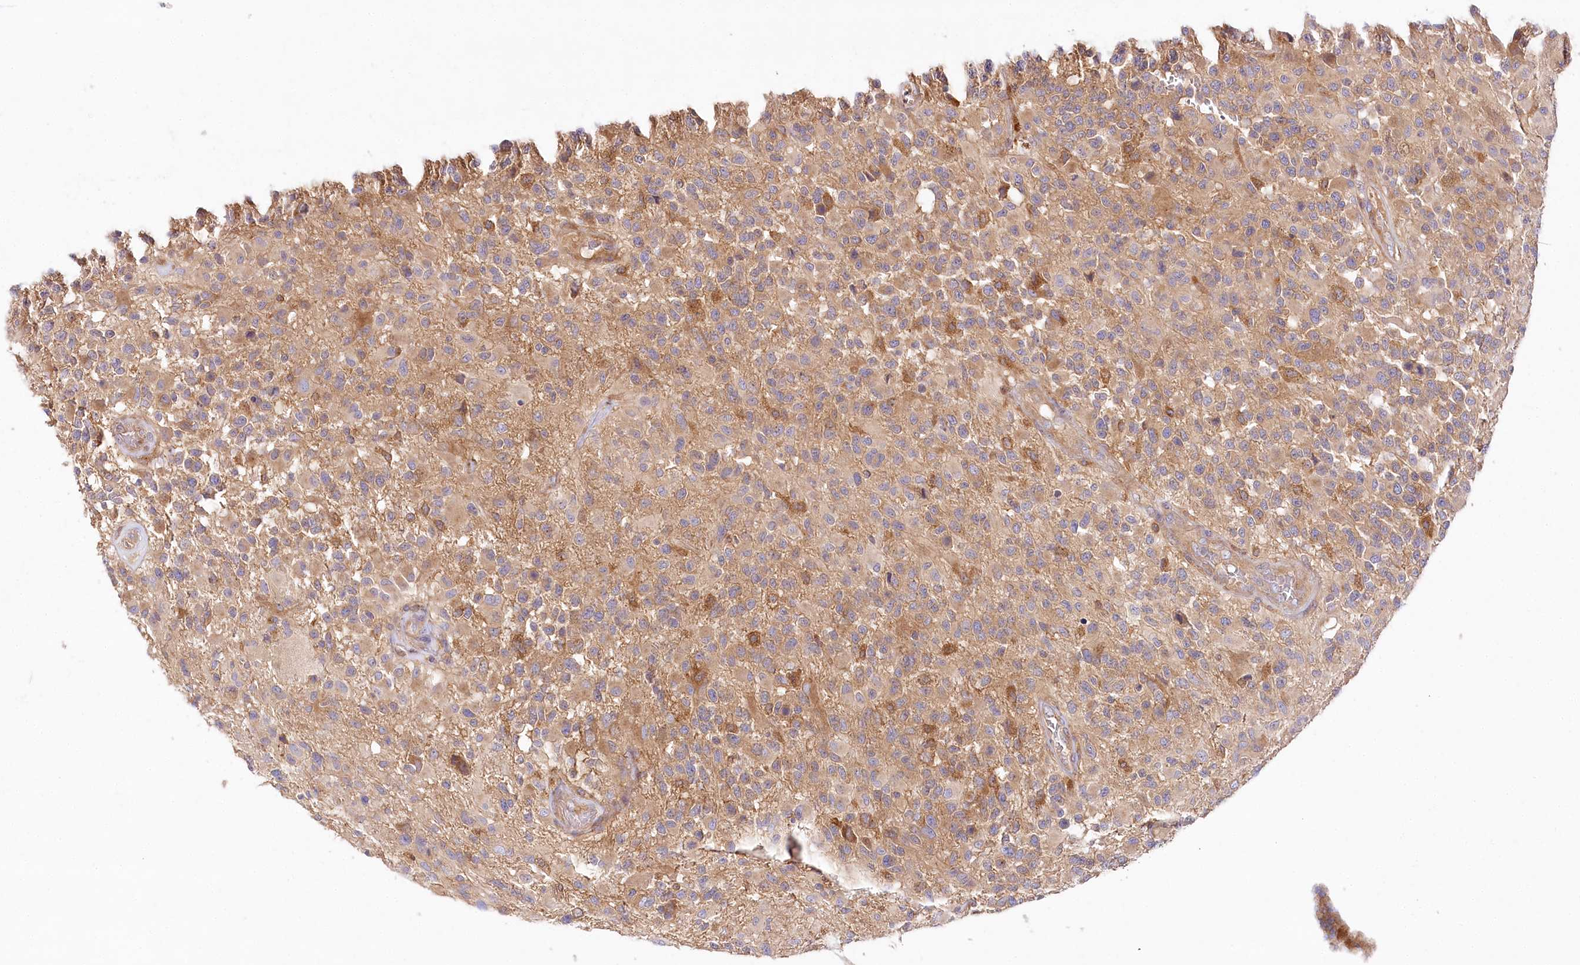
{"staining": {"intensity": "weak", "quantity": "<25%", "location": "cytoplasmic/membranous"}, "tissue": "glioma", "cell_type": "Tumor cells", "image_type": "cancer", "snomed": [{"axis": "morphology", "description": "Glioma, malignant, High grade"}, {"axis": "morphology", "description": "Glioblastoma, NOS"}, {"axis": "topography", "description": "Brain"}], "caption": "Human glioma stained for a protein using IHC exhibits no positivity in tumor cells.", "gene": "ABRAXAS2", "patient": {"sex": "male", "age": 60}}